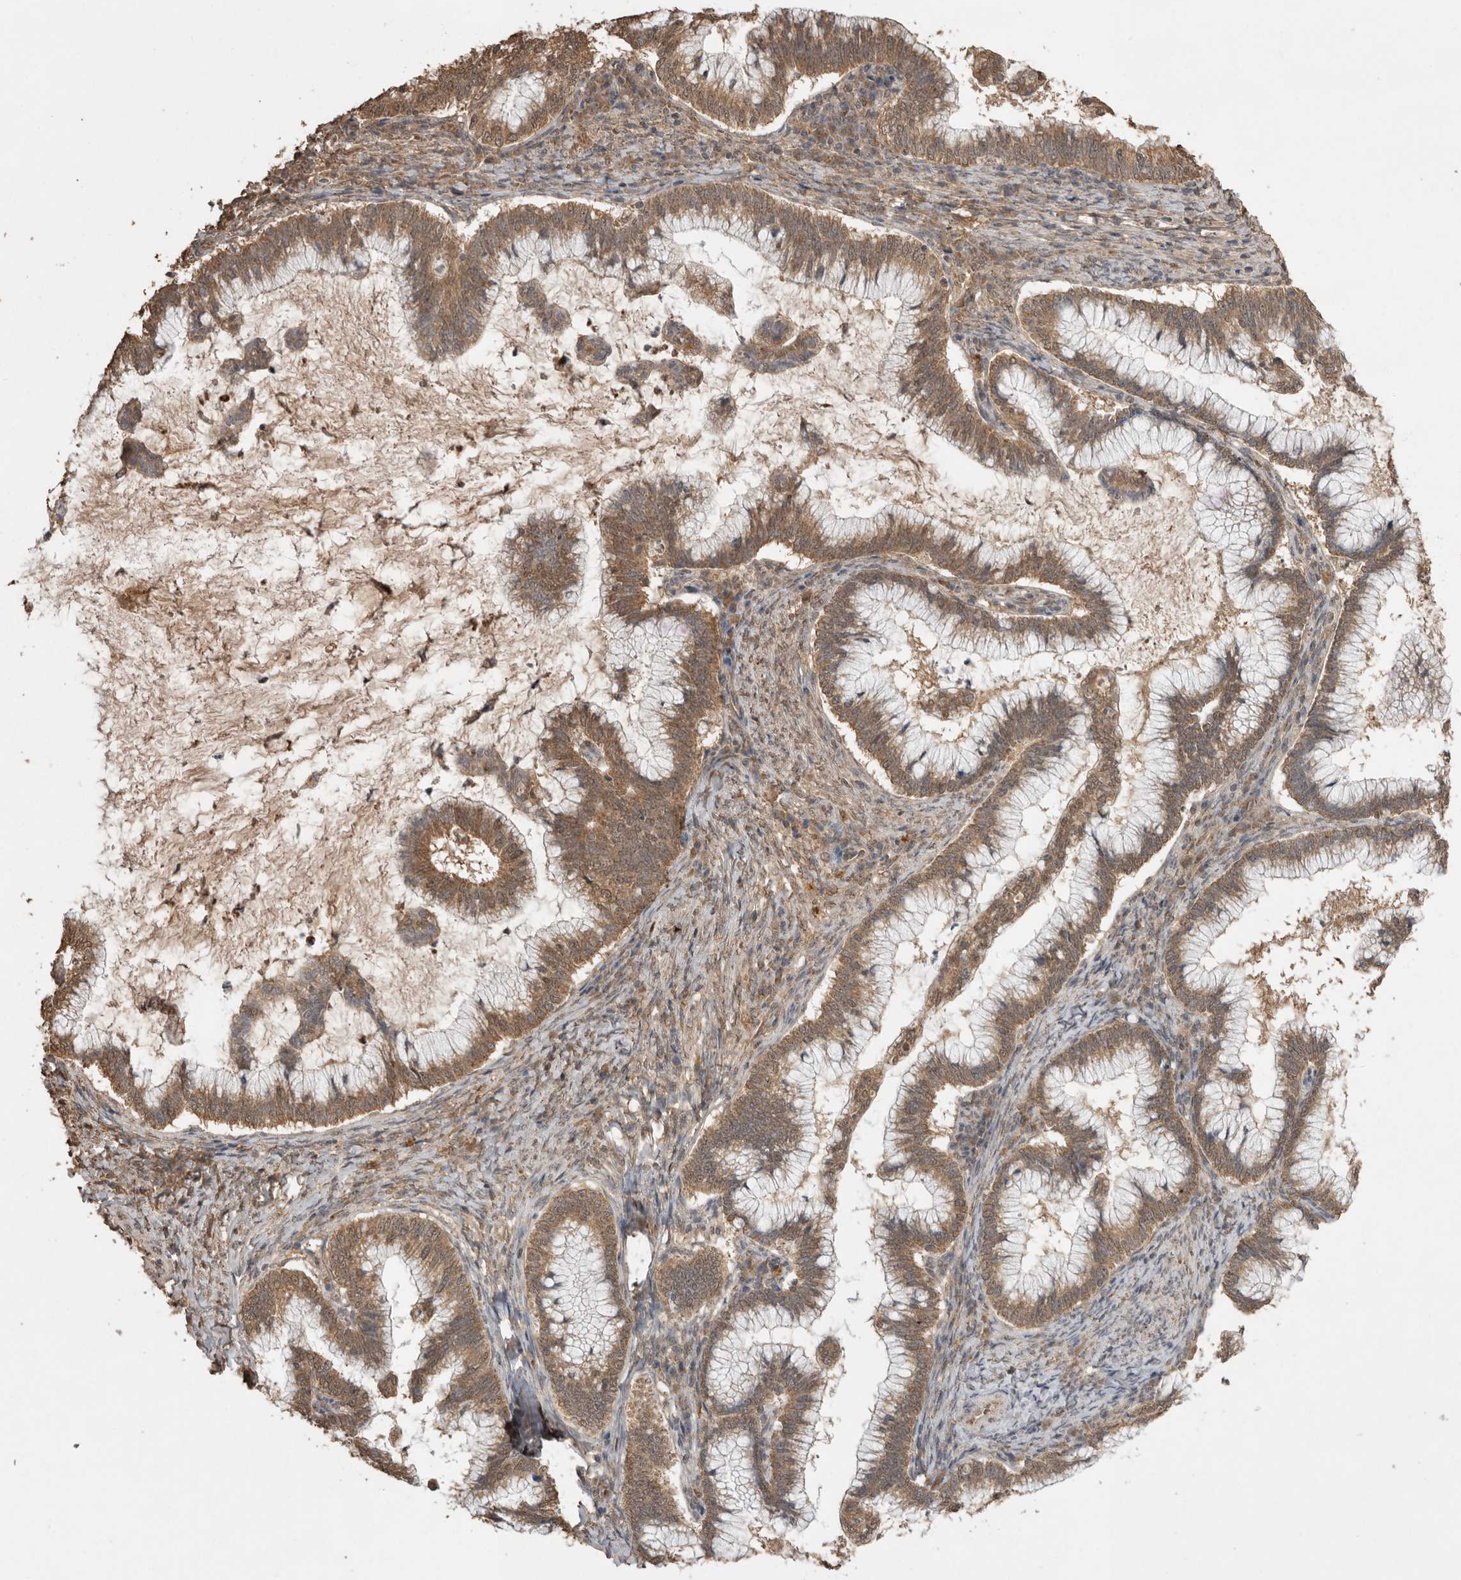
{"staining": {"intensity": "moderate", "quantity": ">75%", "location": "cytoplasmic/membranous"}, "tissue": "cervical cancer", "cell_type": "Tumor cells", "image_type": "cancer", "snomed": [{"axis": "morphology", "description": "Adenocarcinoma, NOS"}, {"axis": "topography", "description": "Cervix"}], "caption": "Brown immunohistochemical staining in cervical cancer reveals moderate cytoplasmic/membranous staining in approximately >75% of tumor cells.", "gene": "JAG2", "patient": {"sex": "female", "age": 36}}